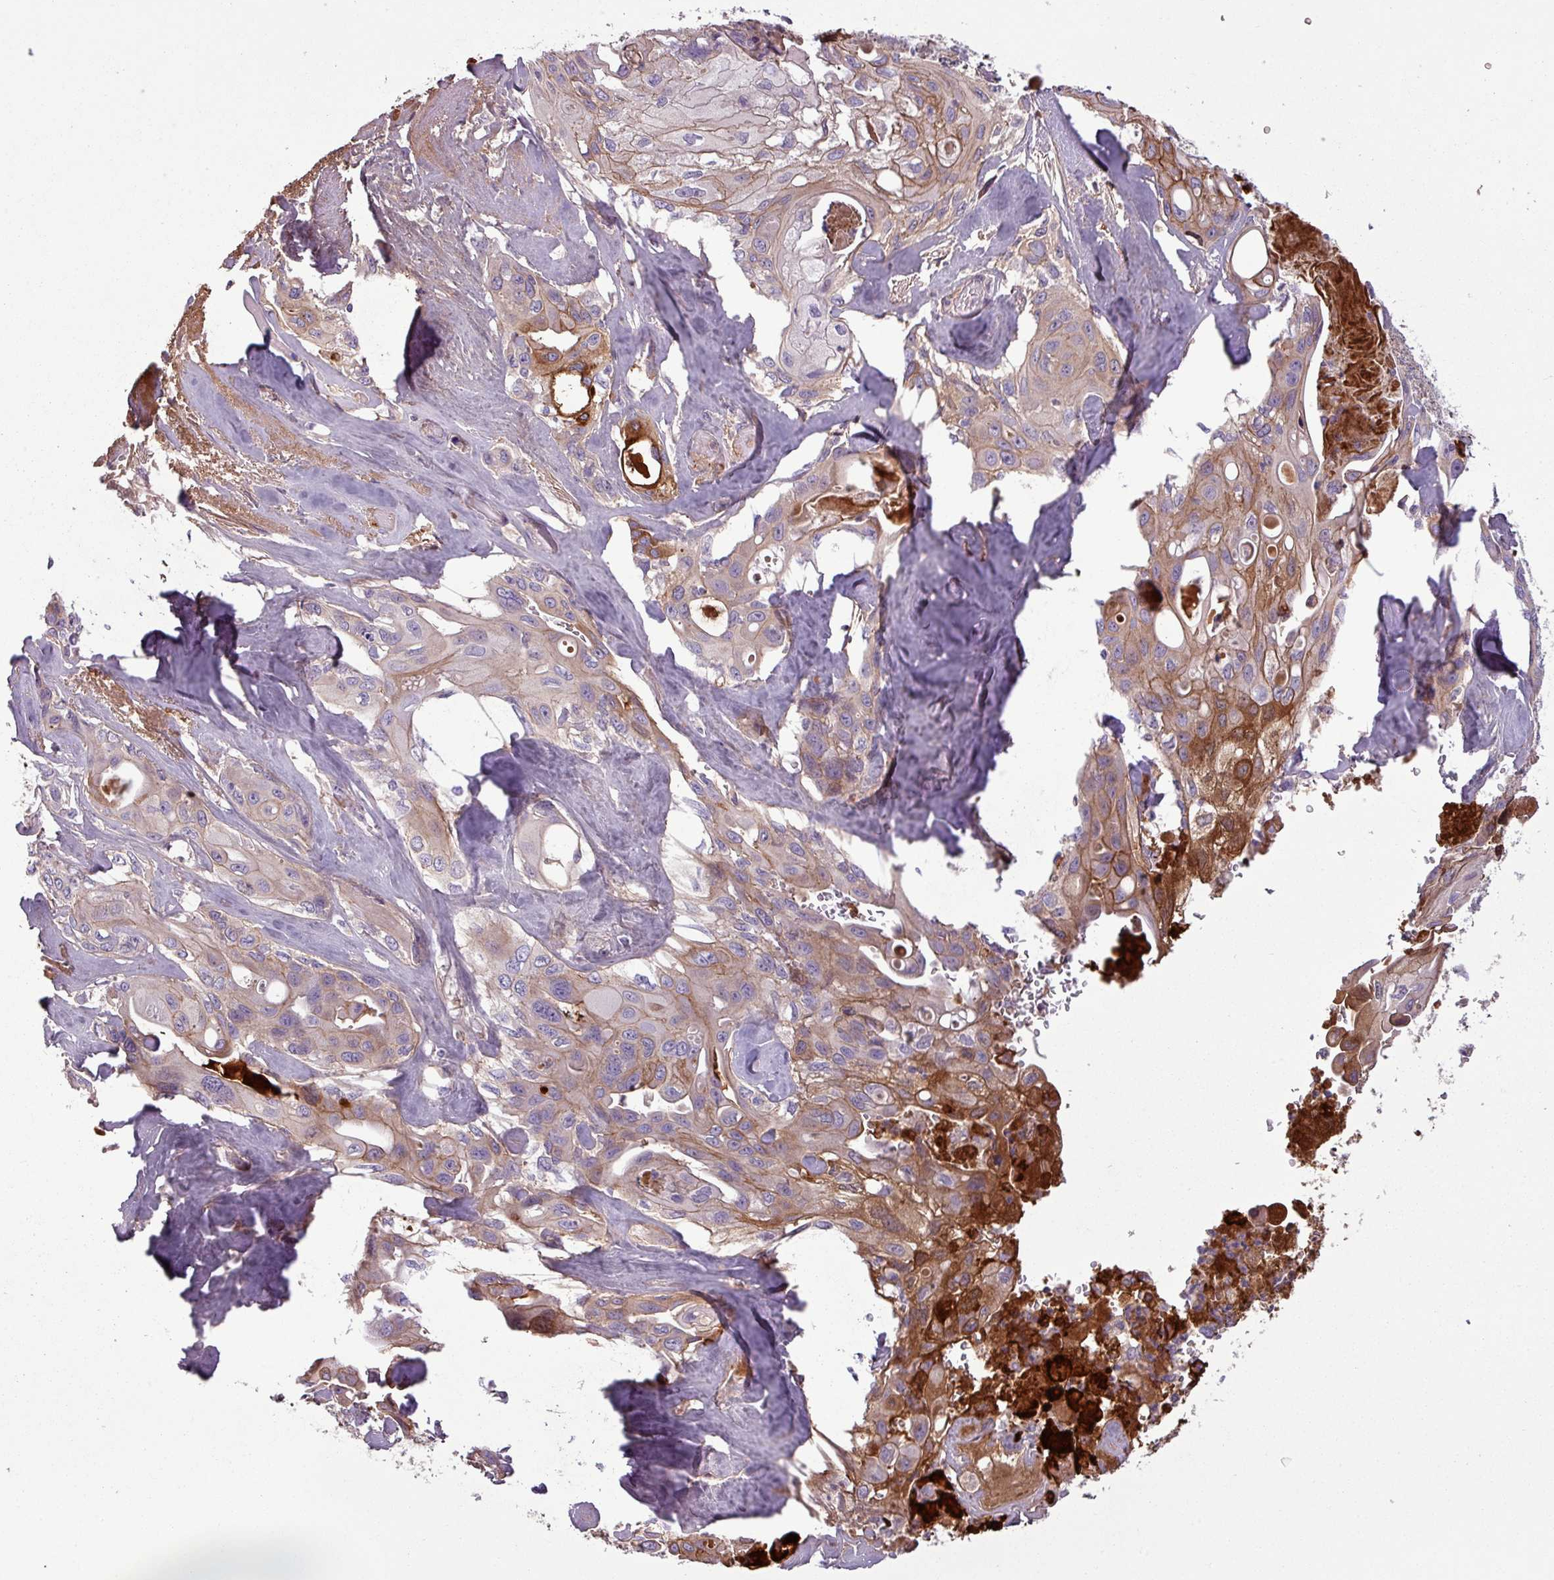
{"staining": {"intensity": "moderate", "quantity": "<25%", "location": "cytoplasmic/membranous"}, "tissue": "cervical cancer", "cell_type": "Tumor cells", "image_type": "cancer", "snomed": [{"axis": "morphology", "description": "Squamous cell carcinoma, NOS"}, {"axis": "topography", "description": "Cervix"}], "caption": "This is an image of IHC staining of squamous cell carcinoma (cervical), which shows moderate positivity in the cytoplasmic/membranous of tumor cells.", "gene": "C4B", "patient": {"sex": "female", "age": 67}}